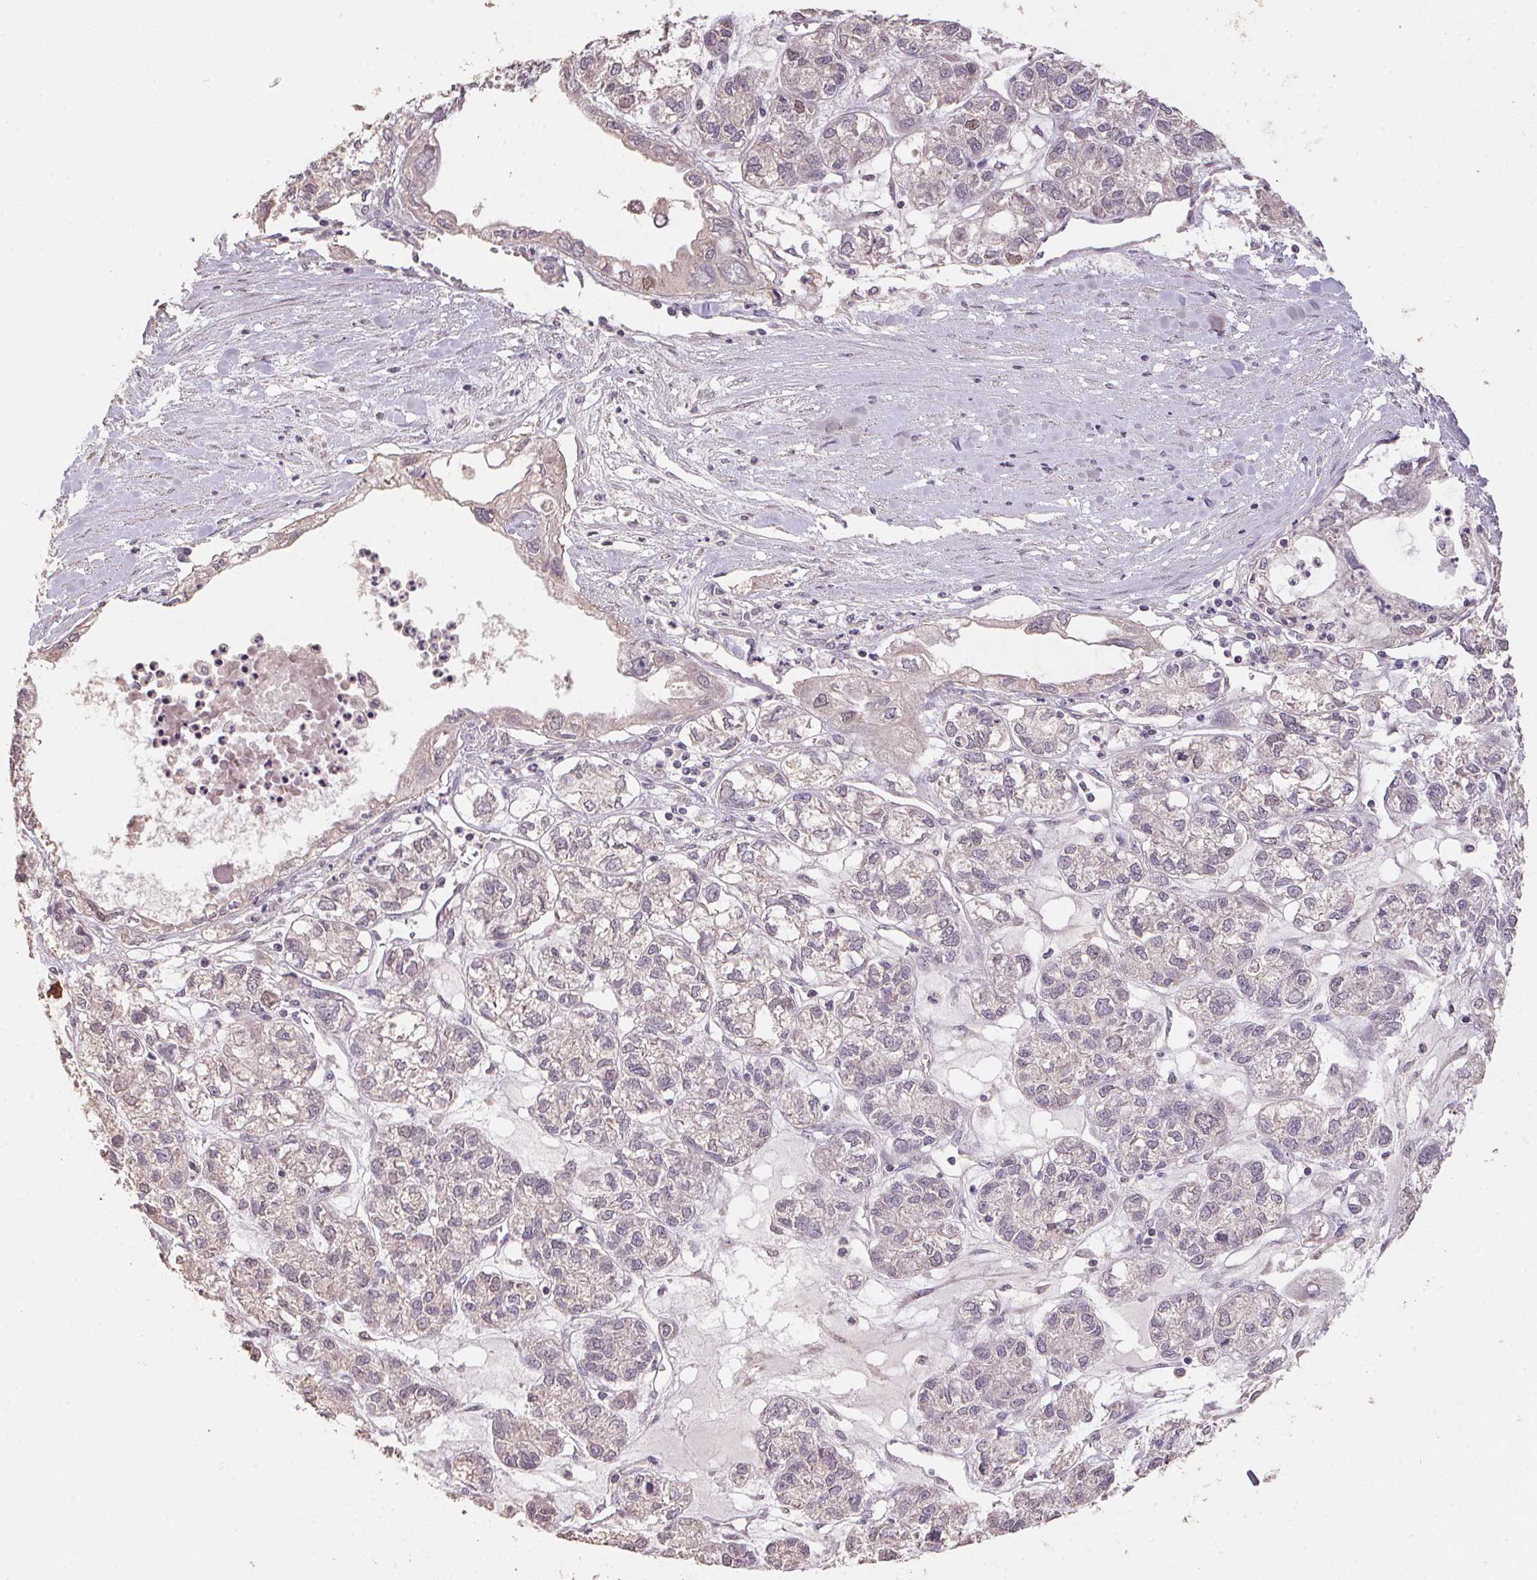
{"staining": {"intensity": "negative", "quantity": "none", "location": "none"}, "tissue": "ovarian cancer", "cell_type": "Tumor cells", "image_type": "cancer", "snomed": [{"axis": "morphology", "description": "Carcinoma, endometroid"}, {"axis": "topography", "description": "Ovary"}], "caption": "This is an immunohistochemistry (IHC) histopathology image of human ovarian endometroid carcinoma. There is no expression in tumor cells.", "gene": "CENPF", "patient": {"sex": "female", "age": 64}}